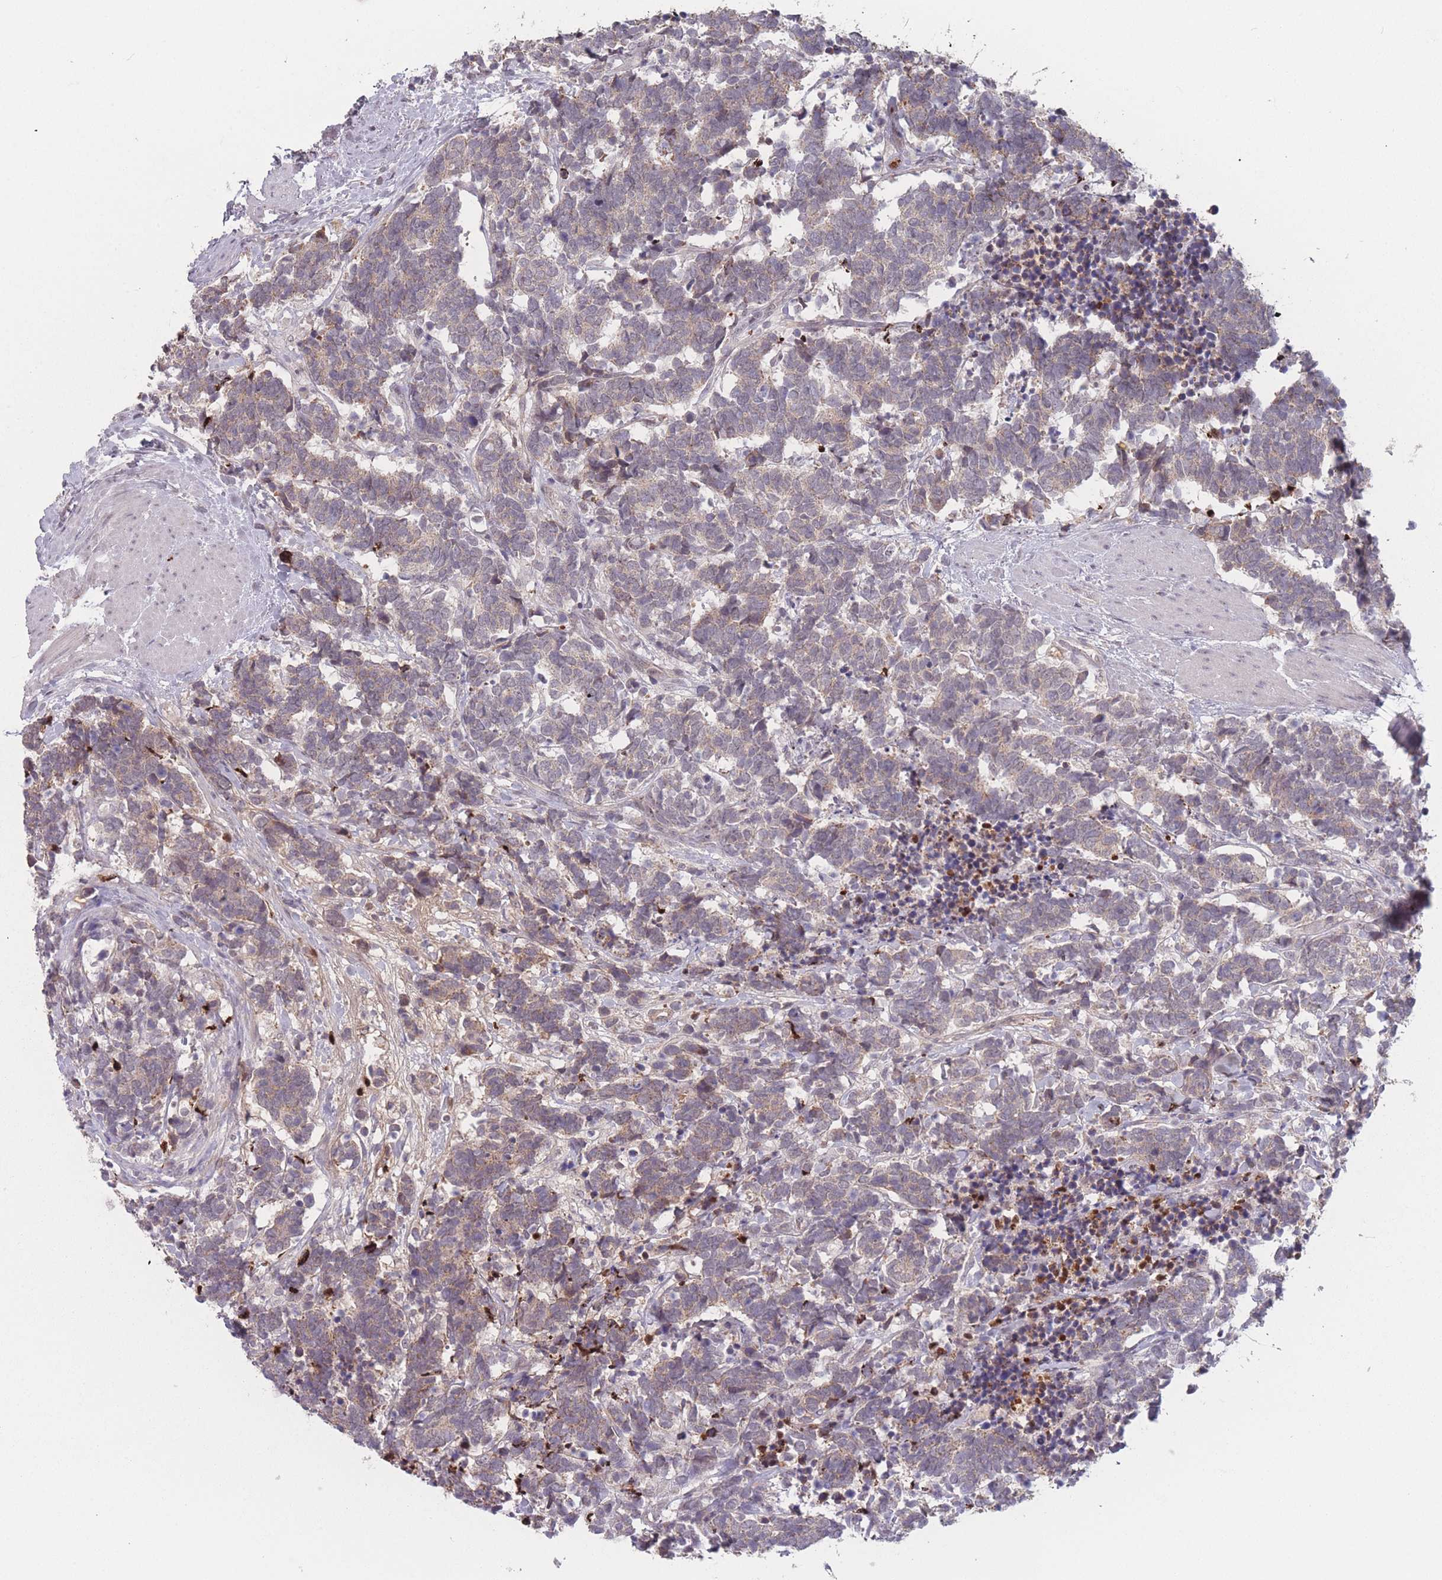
{"staining": {"intensity": "weak", "quantity": "<25%", "location": "cytoplasmic/membranous"}, "tissue": "carcinoid", "cell_type": "Tumor cells", "image_type": "cancer", "snomed": [{"axis": "morphology", "description": "Carcinoma, NOS"}, {"axis": "morphology", "description": "Carcinoid, malignant, NOS"}, {"axis": "topography", "description": "Prostate"}], "caption": "Tumor cells are negative for protein expression in human carcinoma. (Immunohistochemistry (ihc), brightfield microscopy, high magnification).", "gene": "TMEM232", "patient": {"sex": "male", "age": 57}}